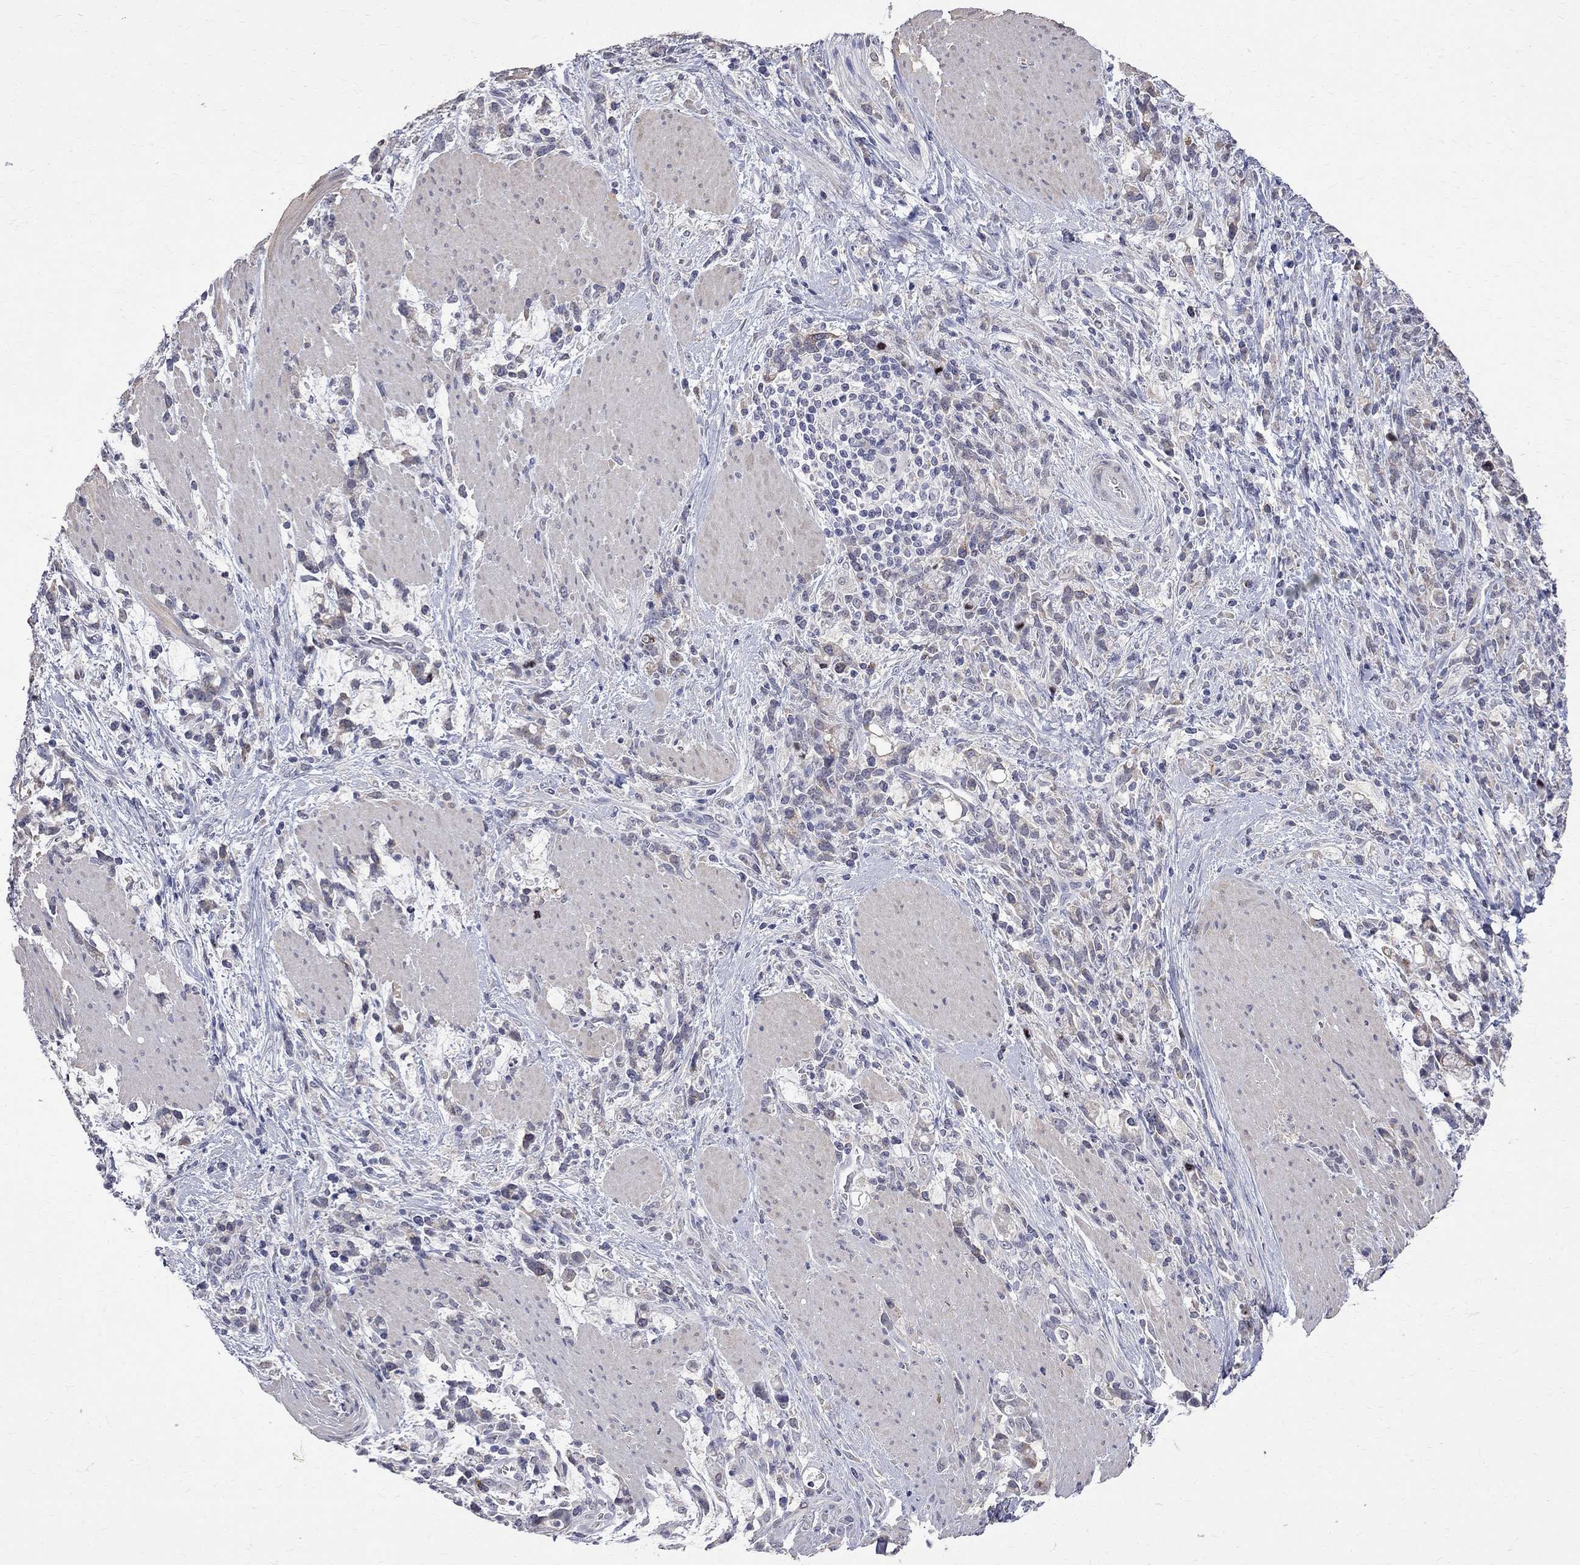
{"staining": {"intensity": "negative", "quantity": "none", "location": "none"}, "tissue": "stomach cancer", "cell_type": "Tumor cells", "image_type": "cancer", "snomed": [{"axis": "morphology", "description": "Adenocarcinoma, NOS"}, {"axis": "topography", "description": "Stomach"}], "caption": "This image is of stomach cancer (adenocarcinoma) stained with immunohistochemistry to label a protein in brown with the nuclei are counter-stained blue. There is no positivity in tumor cells.", "gene": "CKAP2", "patient": {"sex": "female", "age": 57}}